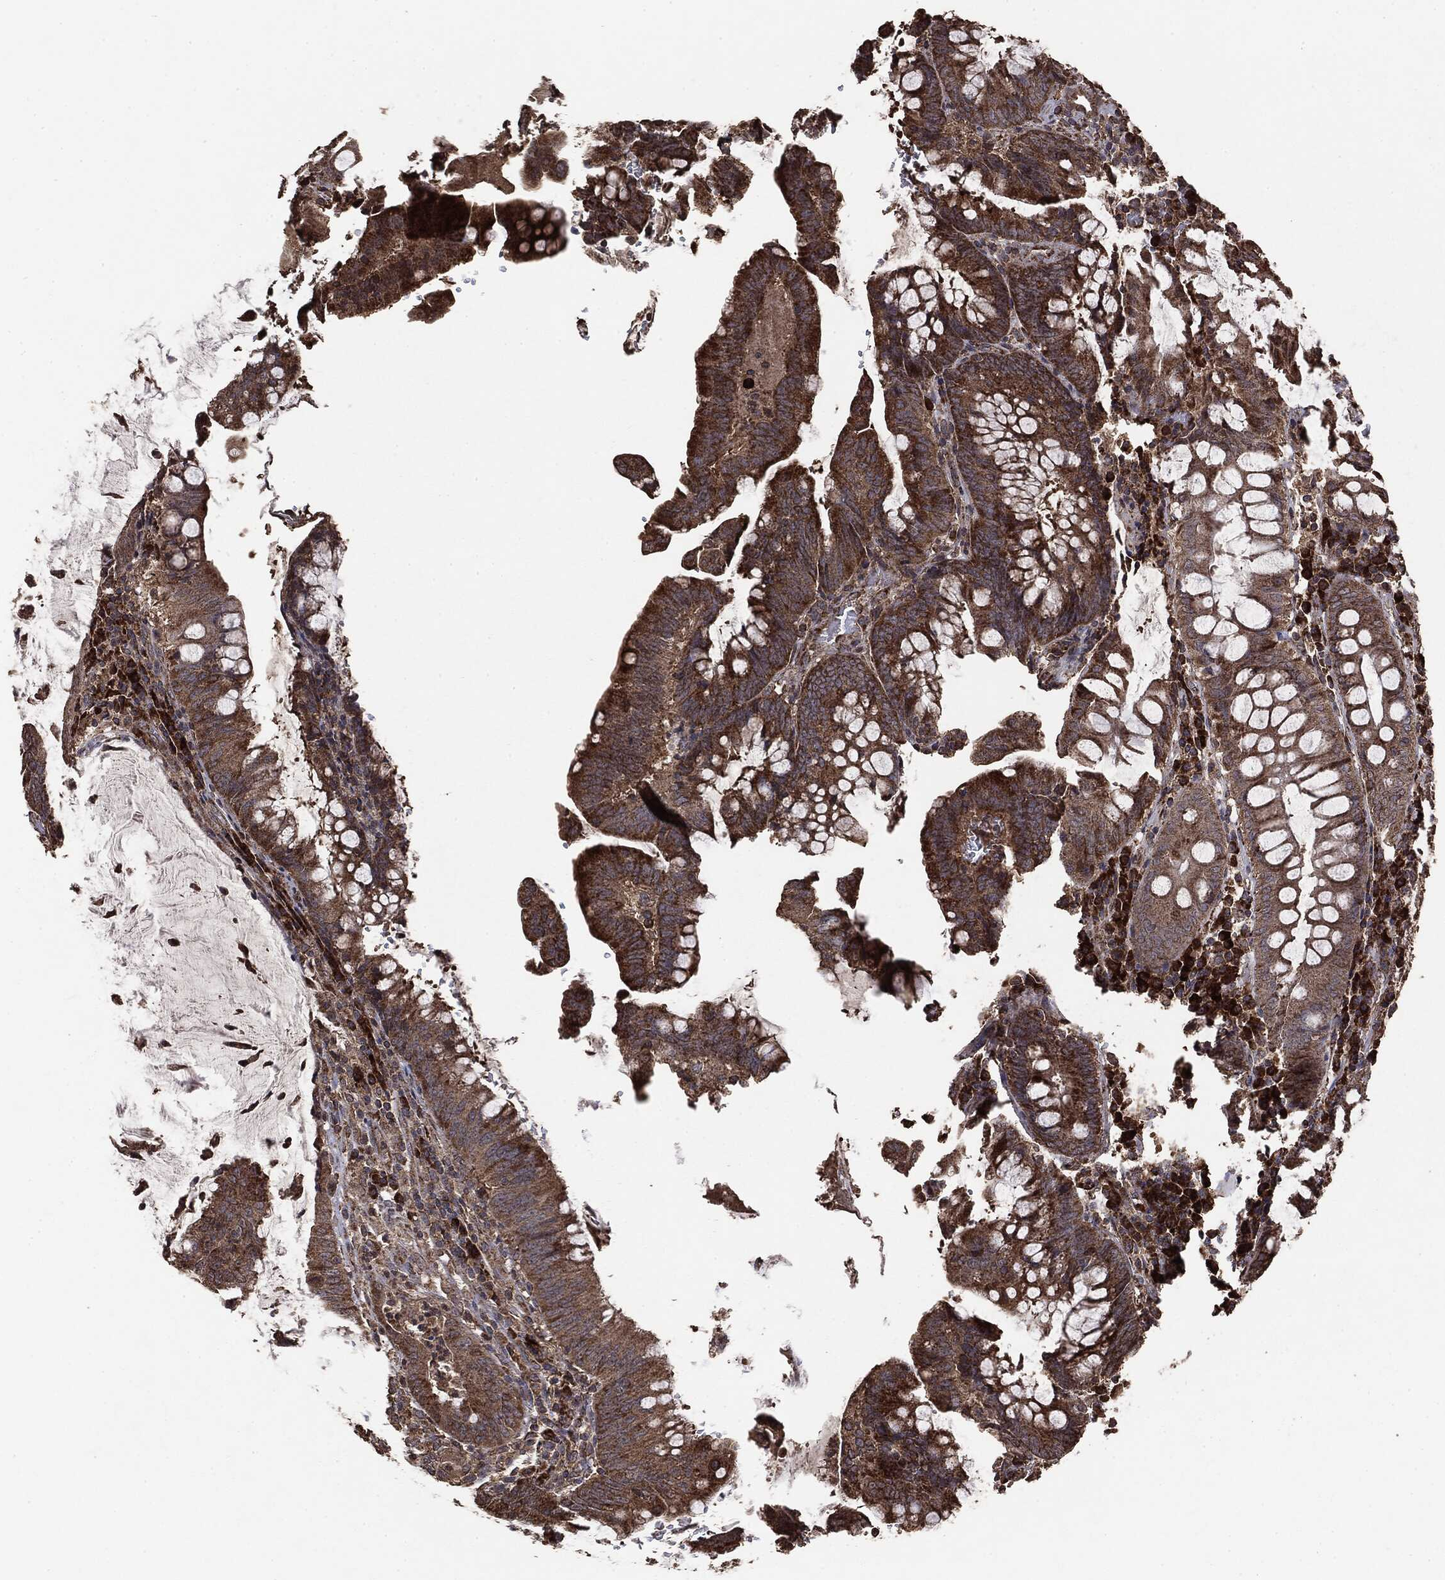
{"staining": {"intensity": "strong", "quantity": ">75%", "location": "cytoplasmic/membranous"}, "tissue": "colorectal cancer", "cell_type": "Tumor cells", "image_type": "cancer", "snomed": [{"axis": "morphology", "description": "Adenocarcinoma, NOS"}, {"axis": "topography", "description": "Colon"}], "caption": "Immunohistochemistry (IHC) staining of adenocarcinoma (colorectal), which reveals high levels of strong cytoplasmic/membranous staining in approximately >75% of tumor cells indicating strong cytoplasmic/membranous protein positivity. The staining was performed using DAB (brown) for protein detection and nuclei were counterstained in hematoxylin (blue).", "gene": "MTOR", "patient": {"sex": "male", "age": 62}}